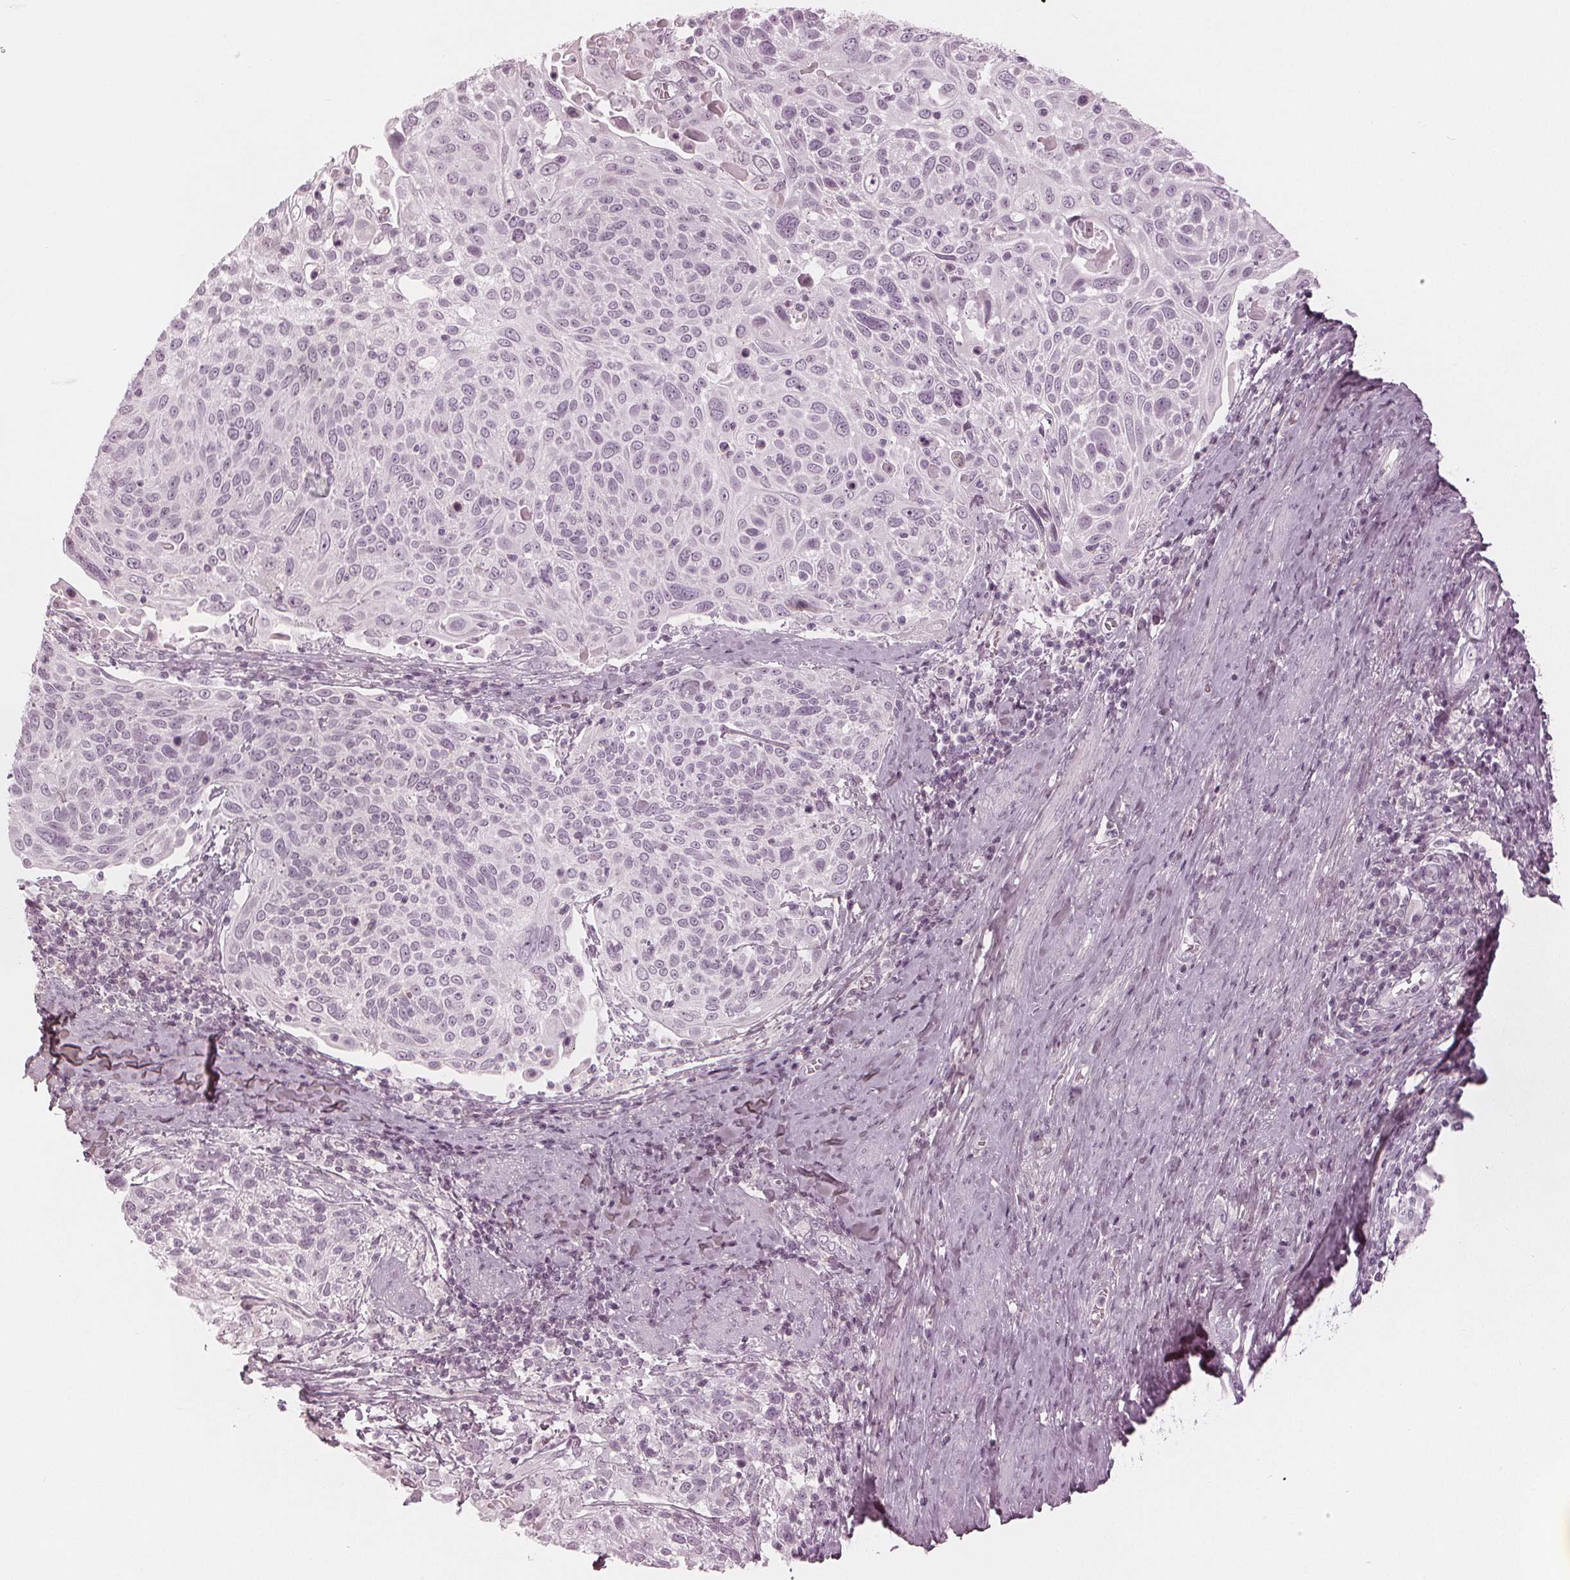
{"staining": {"intensity": "negative", "quantity": "none", "location": "none"}, "tissue": "cervical cancer", "cell_type": "Tumor cells", "image_type": "cancer", "snomed": [{"axis": "morphology", "description": "Squamous cell carcinoma, NOS"}, {"axis": "topography", "description": "Cervix"}], "caption": "An IHC histopathology image of cervical cancer (squamous cell carcinoma) is shown. There is no staining in tumor cells of cervical cancer (squamous cell carcinoma).", "gene": "PAEP", "patient": {"sex": "female", "age": 61}}